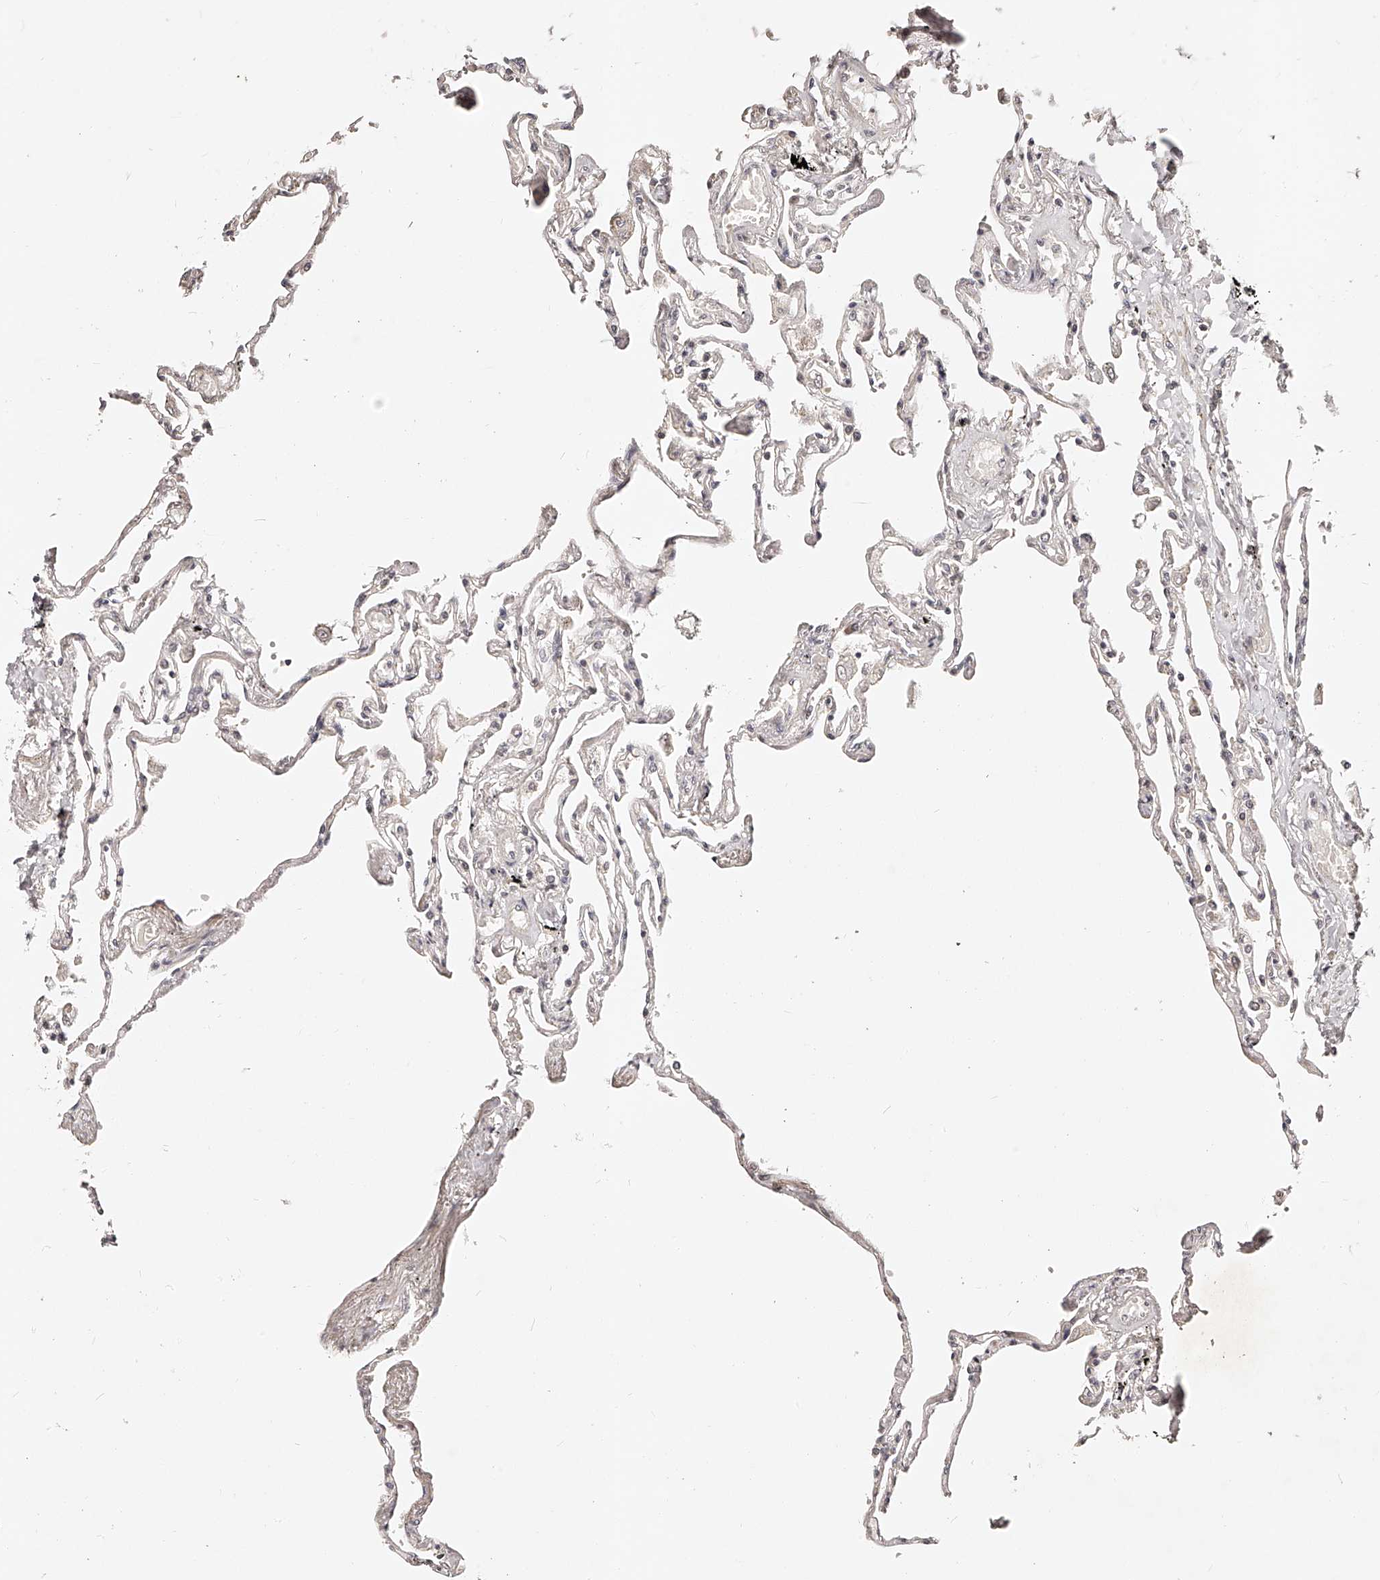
{"staining": {"intensity": "weak", "quantity": "<25%", "location": "cytoplasmic/membranous"}, "tissue": "lung", "cell_type": "Alveolar cells", "image_type": "normal", "snomed": [{"axis": "morphology", "description": "Normal tissue, NOS"}, {"axis": "topography", "description": "Lung"}], "caption": "Immunohistochemistry histopathology image of benign lung: lung stained with DAB (3,3'-diaminobenzidine) shows no significant protein positivity in alveolar cells.", "gene": "ZNF789", "patient": {"sex": "female", "age": 67}}